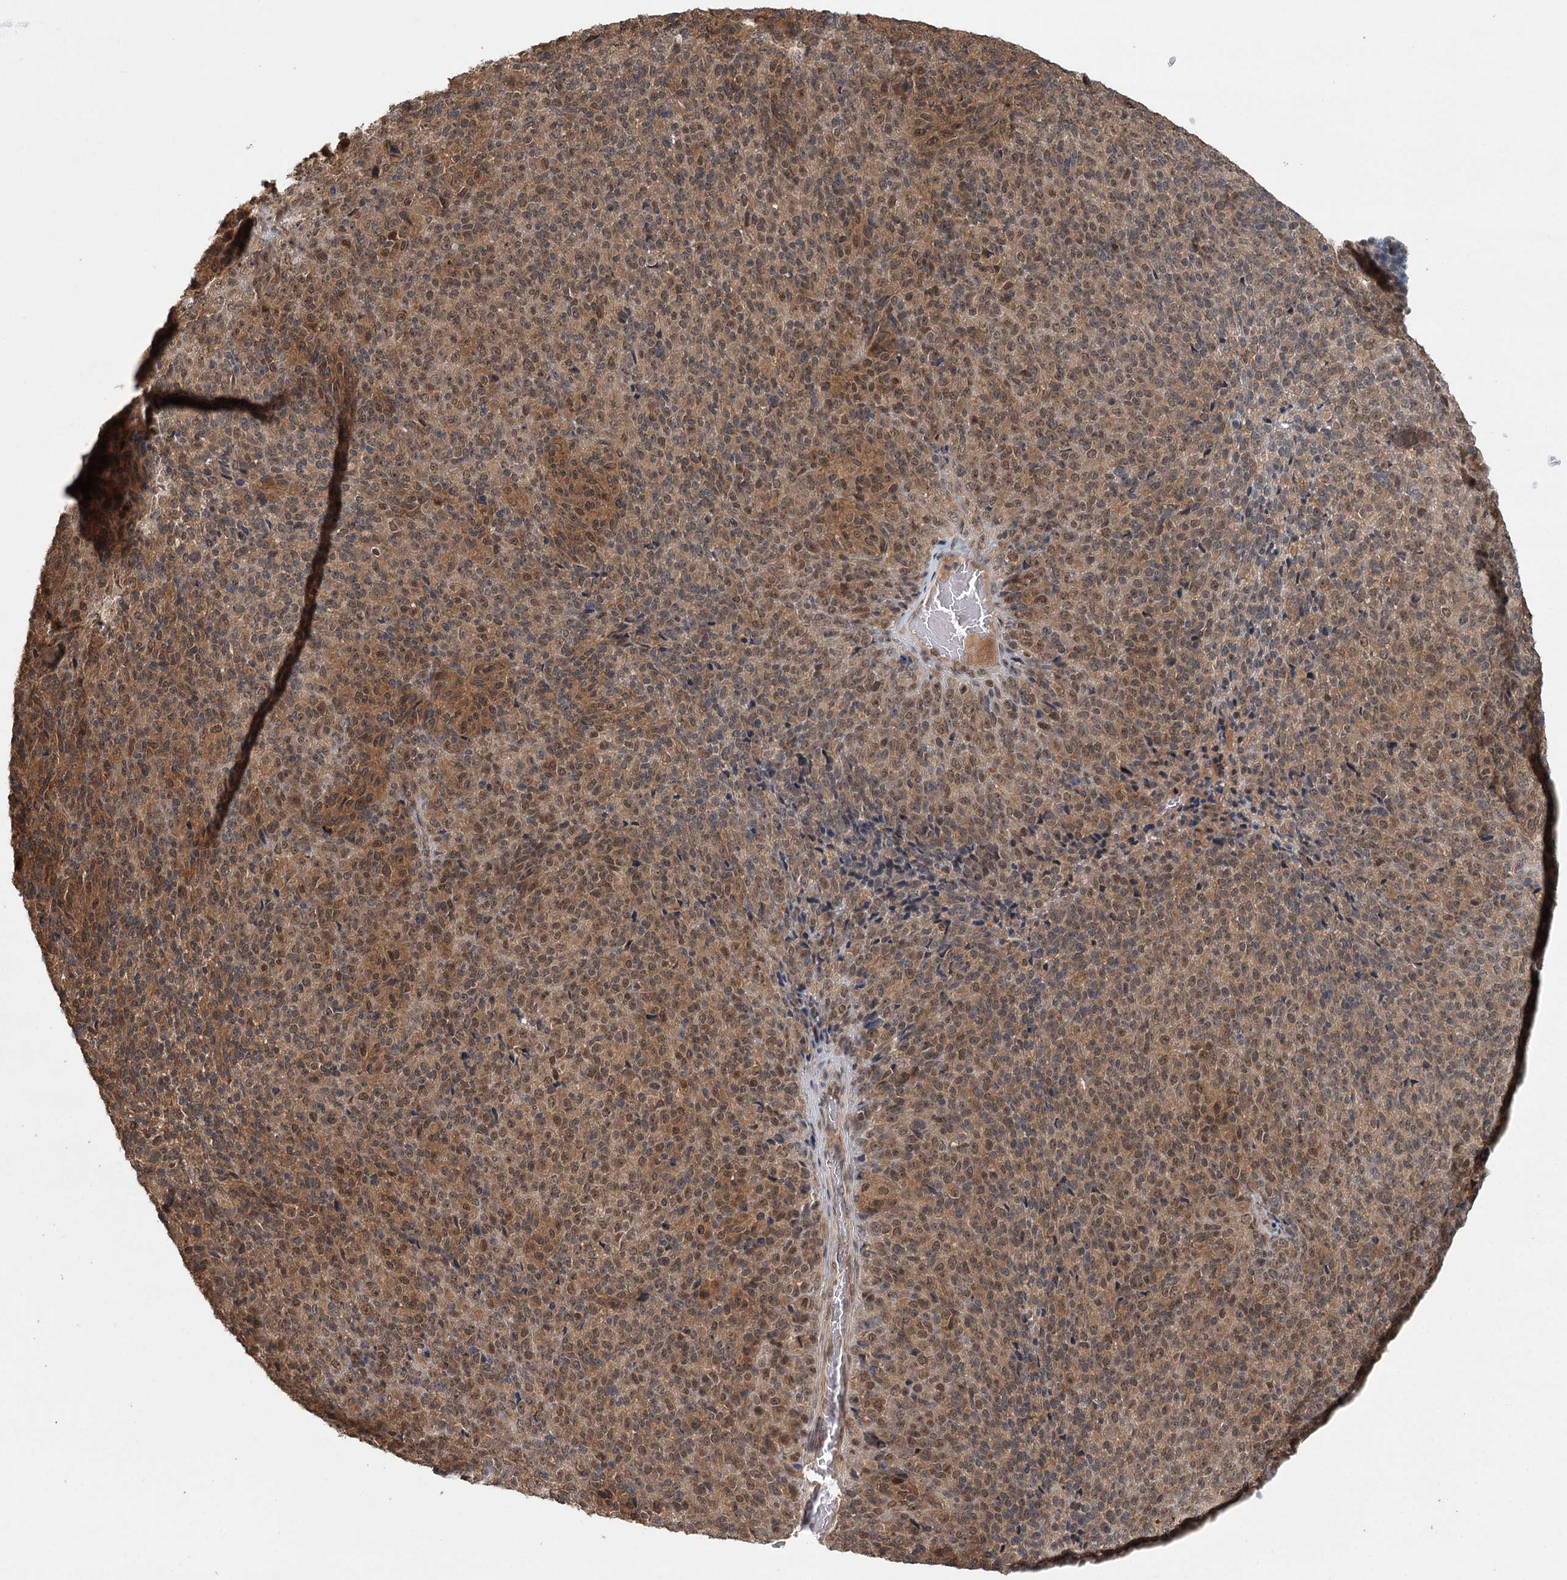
{"staining": {"intensity": "weak", "quantity": ">75%", "location": "cytoplasmic/membranous,nuclear"}, "tissue": "melanoma", "cell_type": "Tumor cells", "image_type": "cancer", "snomed": [{"axis": "morphology", "description": "Malignant melanoma, Metastatic site"}, {"axis": "topography", "description": "Brain"}], "caption": "Protein expression analysis of melanoma exhibits weak cytoplasmic/membranous and nuclear positivity in about >75% of tumor cells.", "gene": "N6AMT1", "patient": {"sex": "female", "age": 56}}